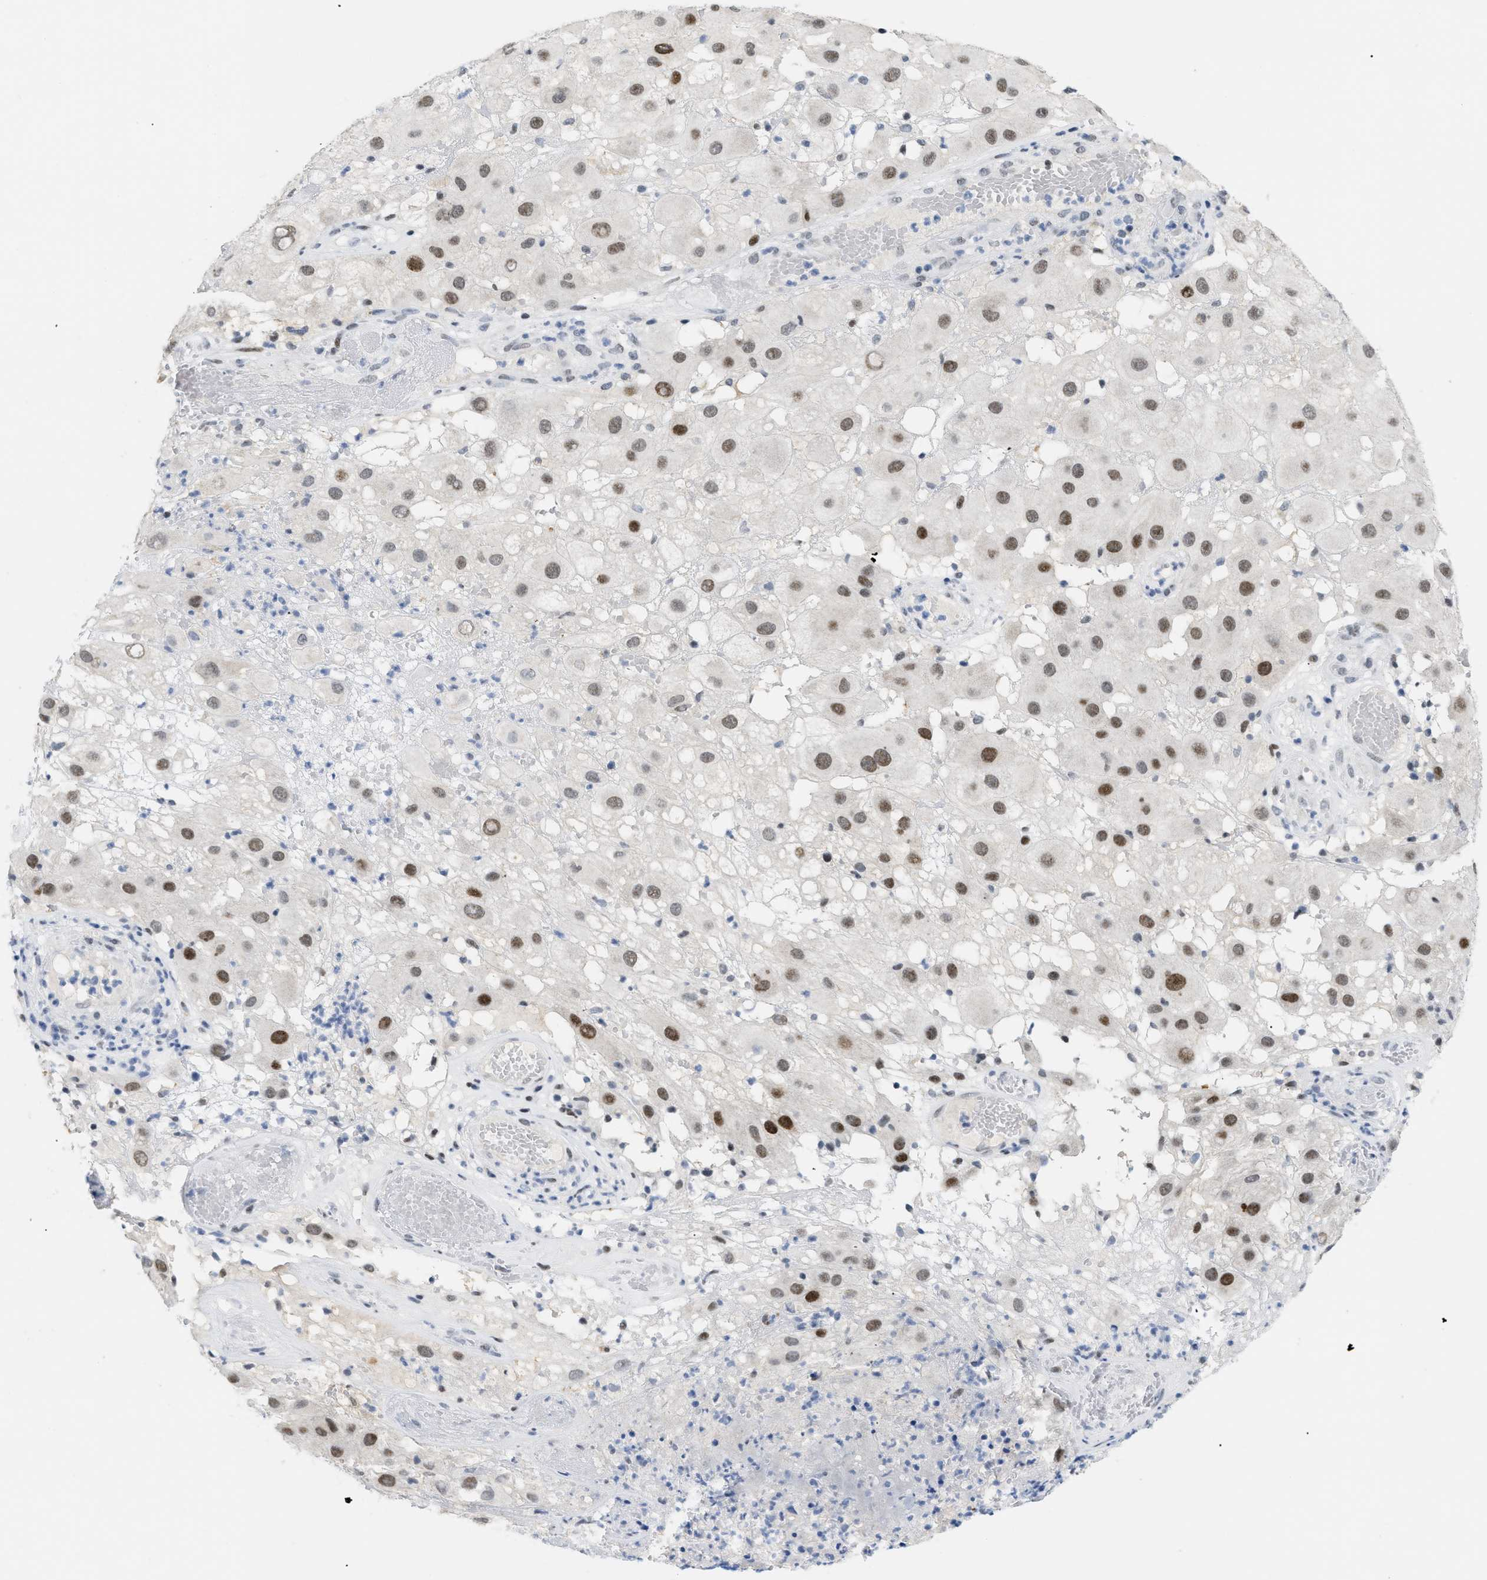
{"staining": {"intensity": "moderate", "quantity": ">75%", "location": "nuclear"}, "tissue": "melanoma", "cell_type": "Tumor cells", "image_type": "cancer", "snomed": [{"axis": "morphology", "description": "Malignant melanoma, NOS"}, {"axis": "topography", "description": "Skin"}], "caption": "Melanoma stained for a protein (brown) demonstrates moderate nuclear positive positivity in about >75% of tumor cells.", "gene": "MED1", "patient": {"sex": "female", "age": 81}}